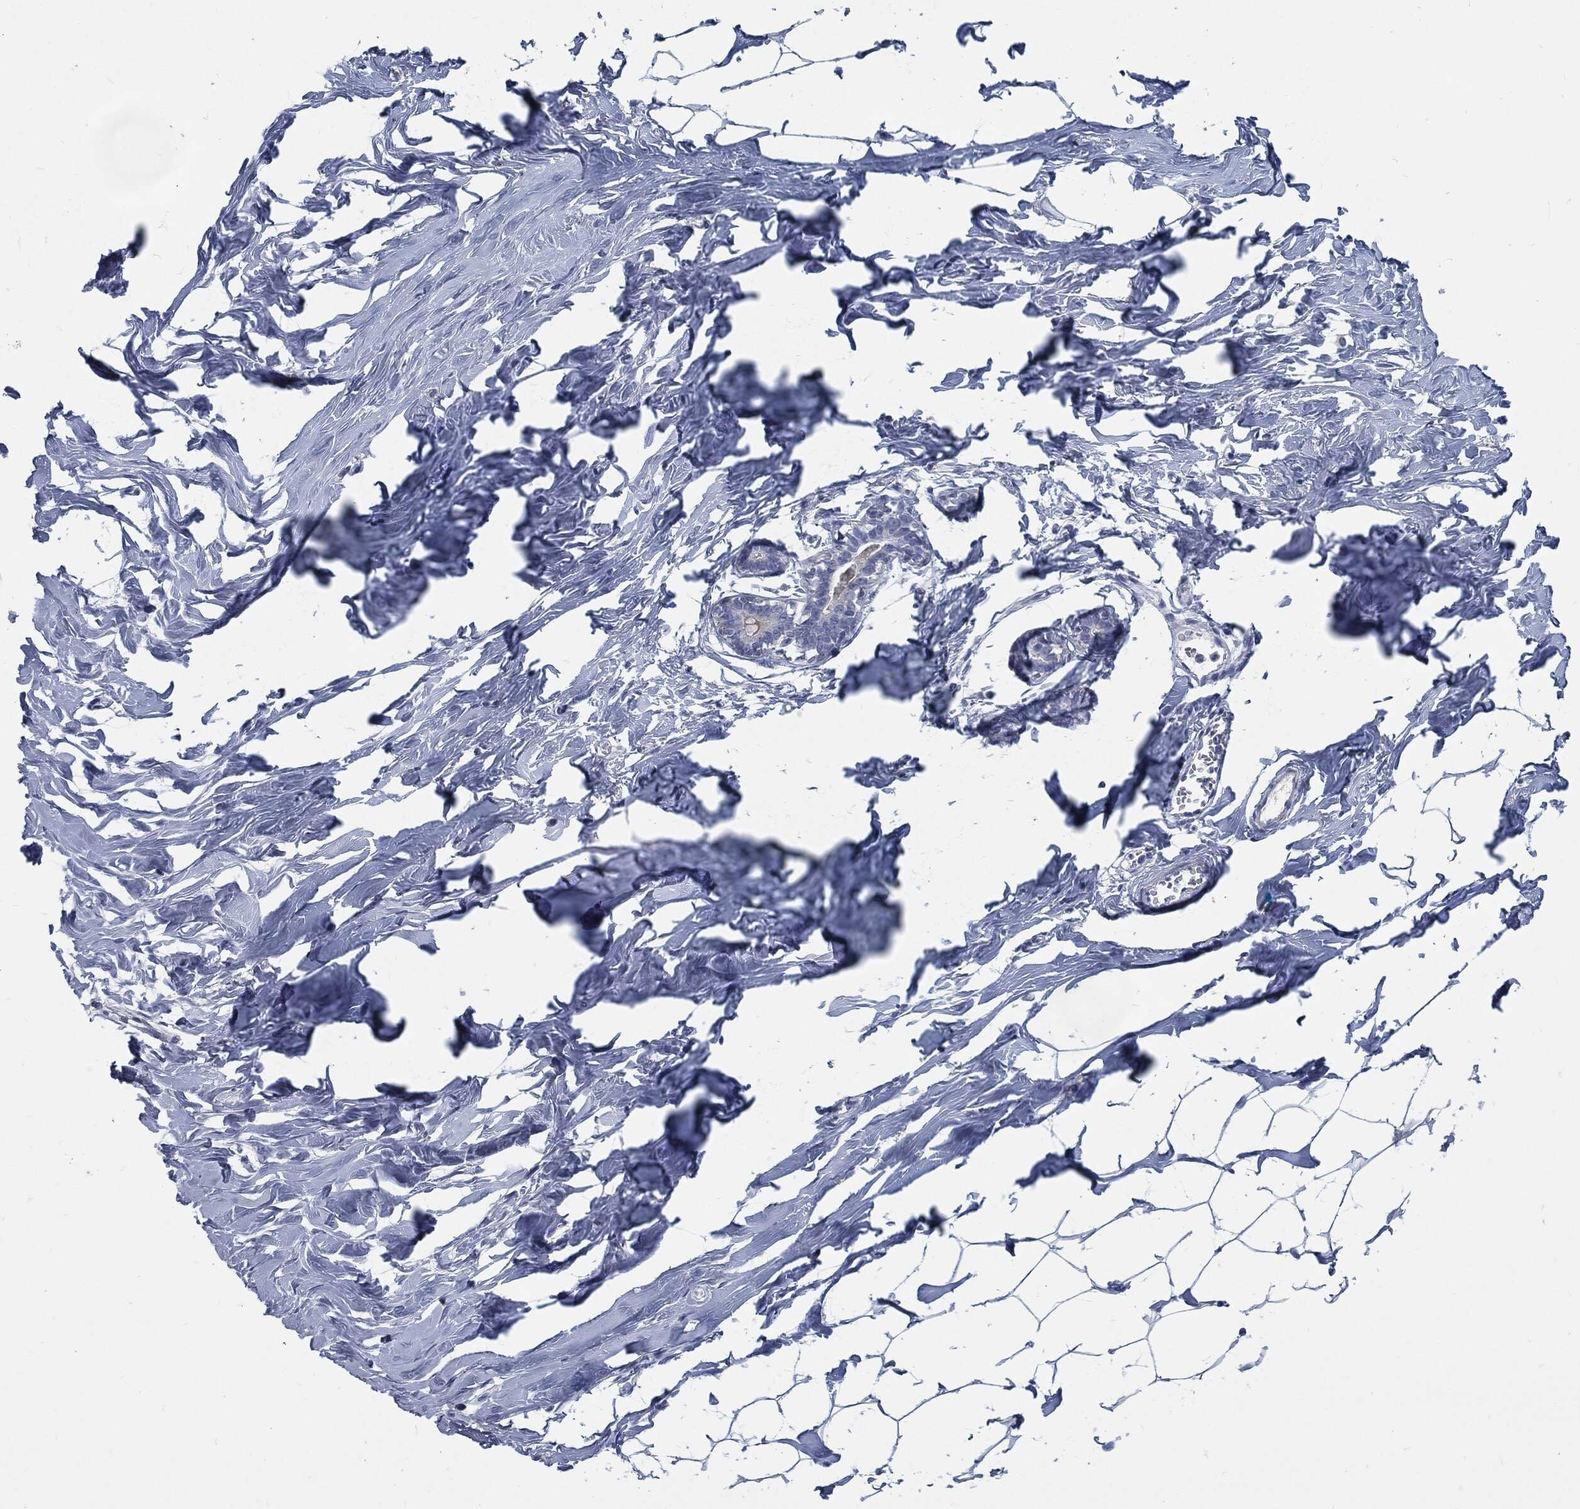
{"staining": {"intensity": "negative", "quantity": "none", "location": "none"}, "tissue": "breast", "cell_type": "Adipocytes", "image_type": "normal", "snomed": [{"axis": "morphology", "description": "Normal tissue, NOS"}, {"axis": "morphology", "description": "Lobular carcinoma, in situ"}, {"axis": "topography", "description": "Breast"}], "caption": "This is a histopathology image of IHC staining of unremarkable breast, which shows no staining in adipocytes. Nuclei are stained in blue.", "gene": "MST1", "patient": {"sex": "female", "age": 35}}